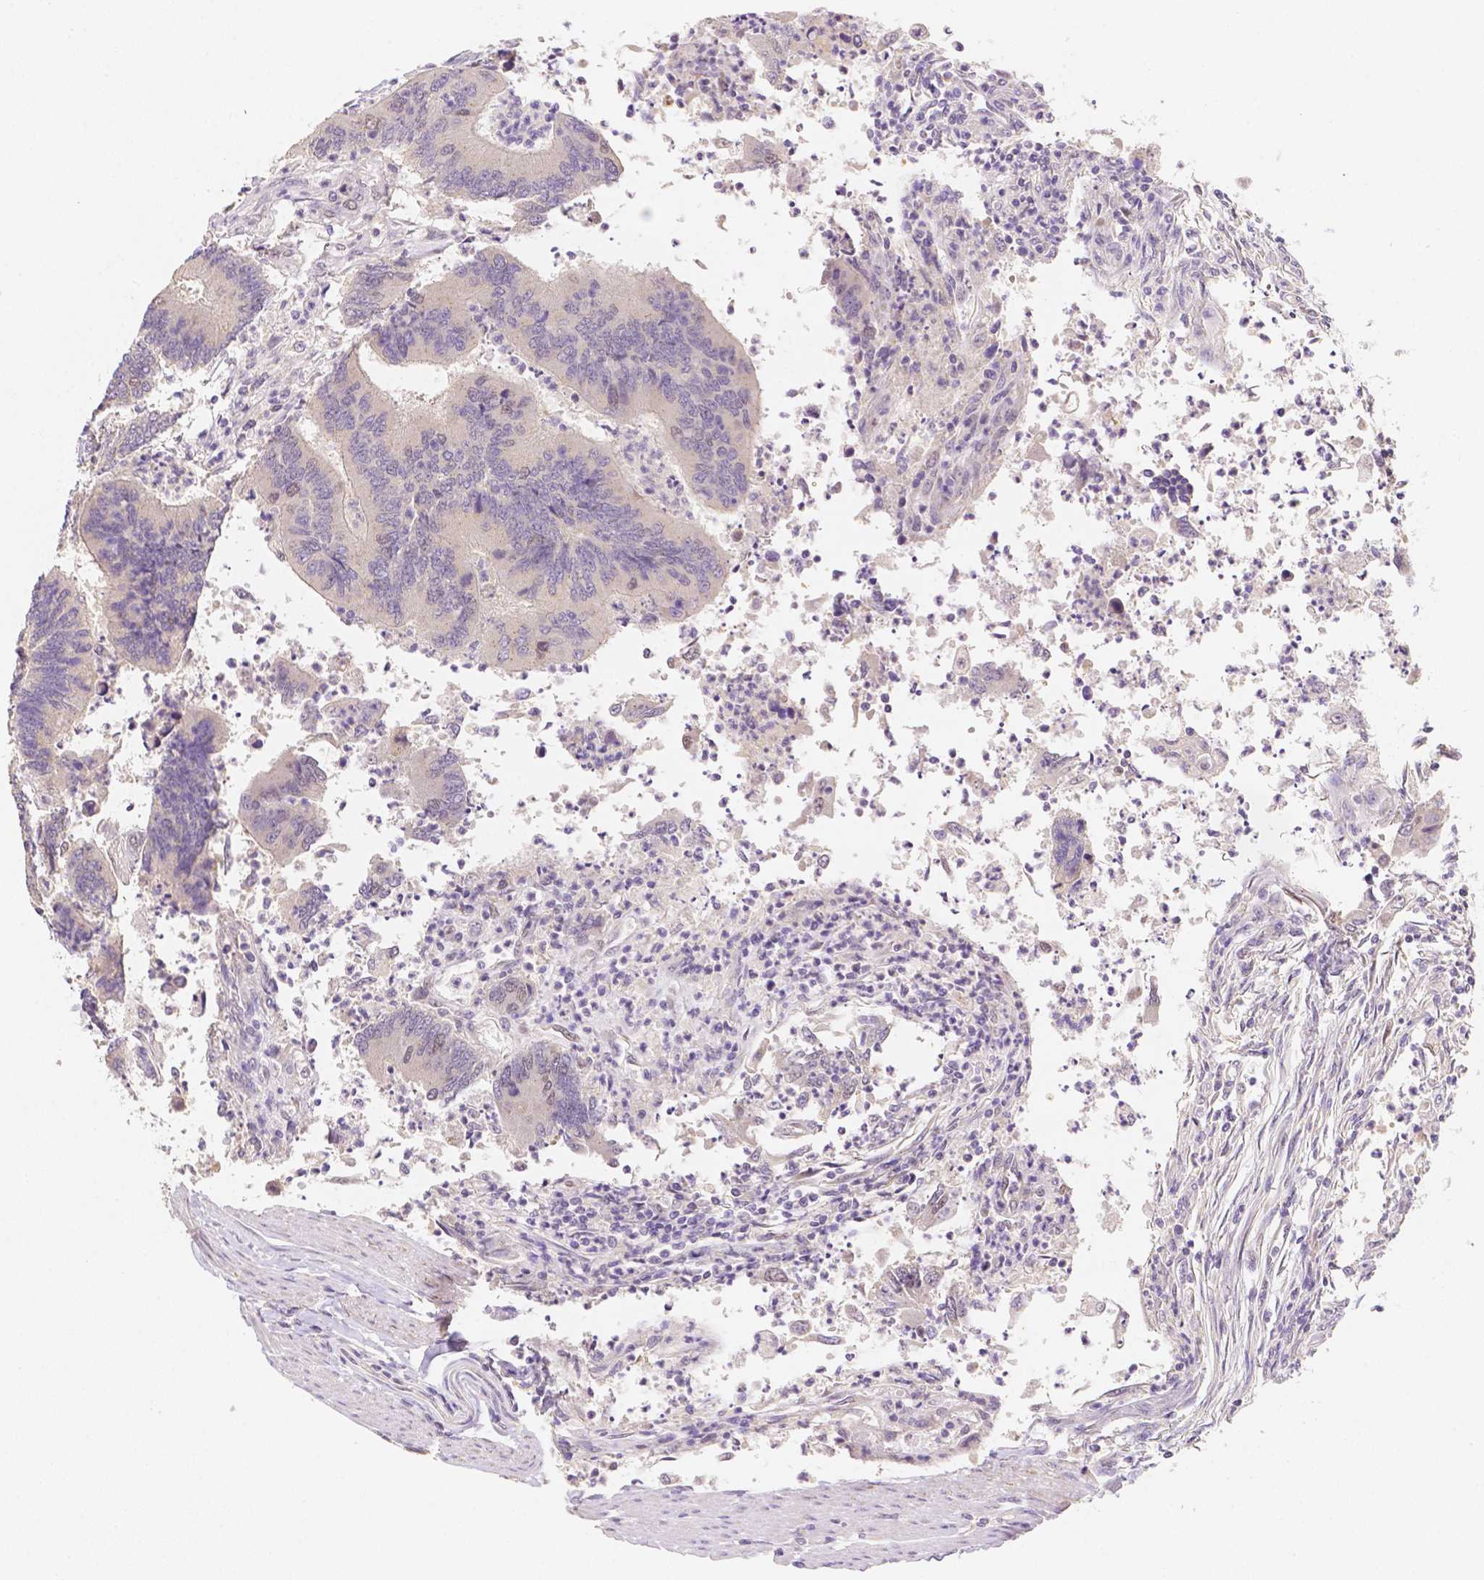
{"staining": {"intensity": "negative", "quantity": "none", "location": "none"}, "tissue": "colorectal cancer", "cell_type": "Tumor cells", "image_type": "cancer", "snomed": [{"axis": "morphology", "description": "Adenocarcinoma, NOS"}, {"axis": "topography", "description": "Colon"}], "caption": "Tumor cells are negative for protein expression in human colorectal cancer (adenocarcinoma). The staining was performed using DAB to visualize the protein expression in brown, while the nuclei were stained in blue with hematoxylin (Magnification: 20x).", "gene": "C10orf67", "patient": {"sex": "female", "age": 67}}